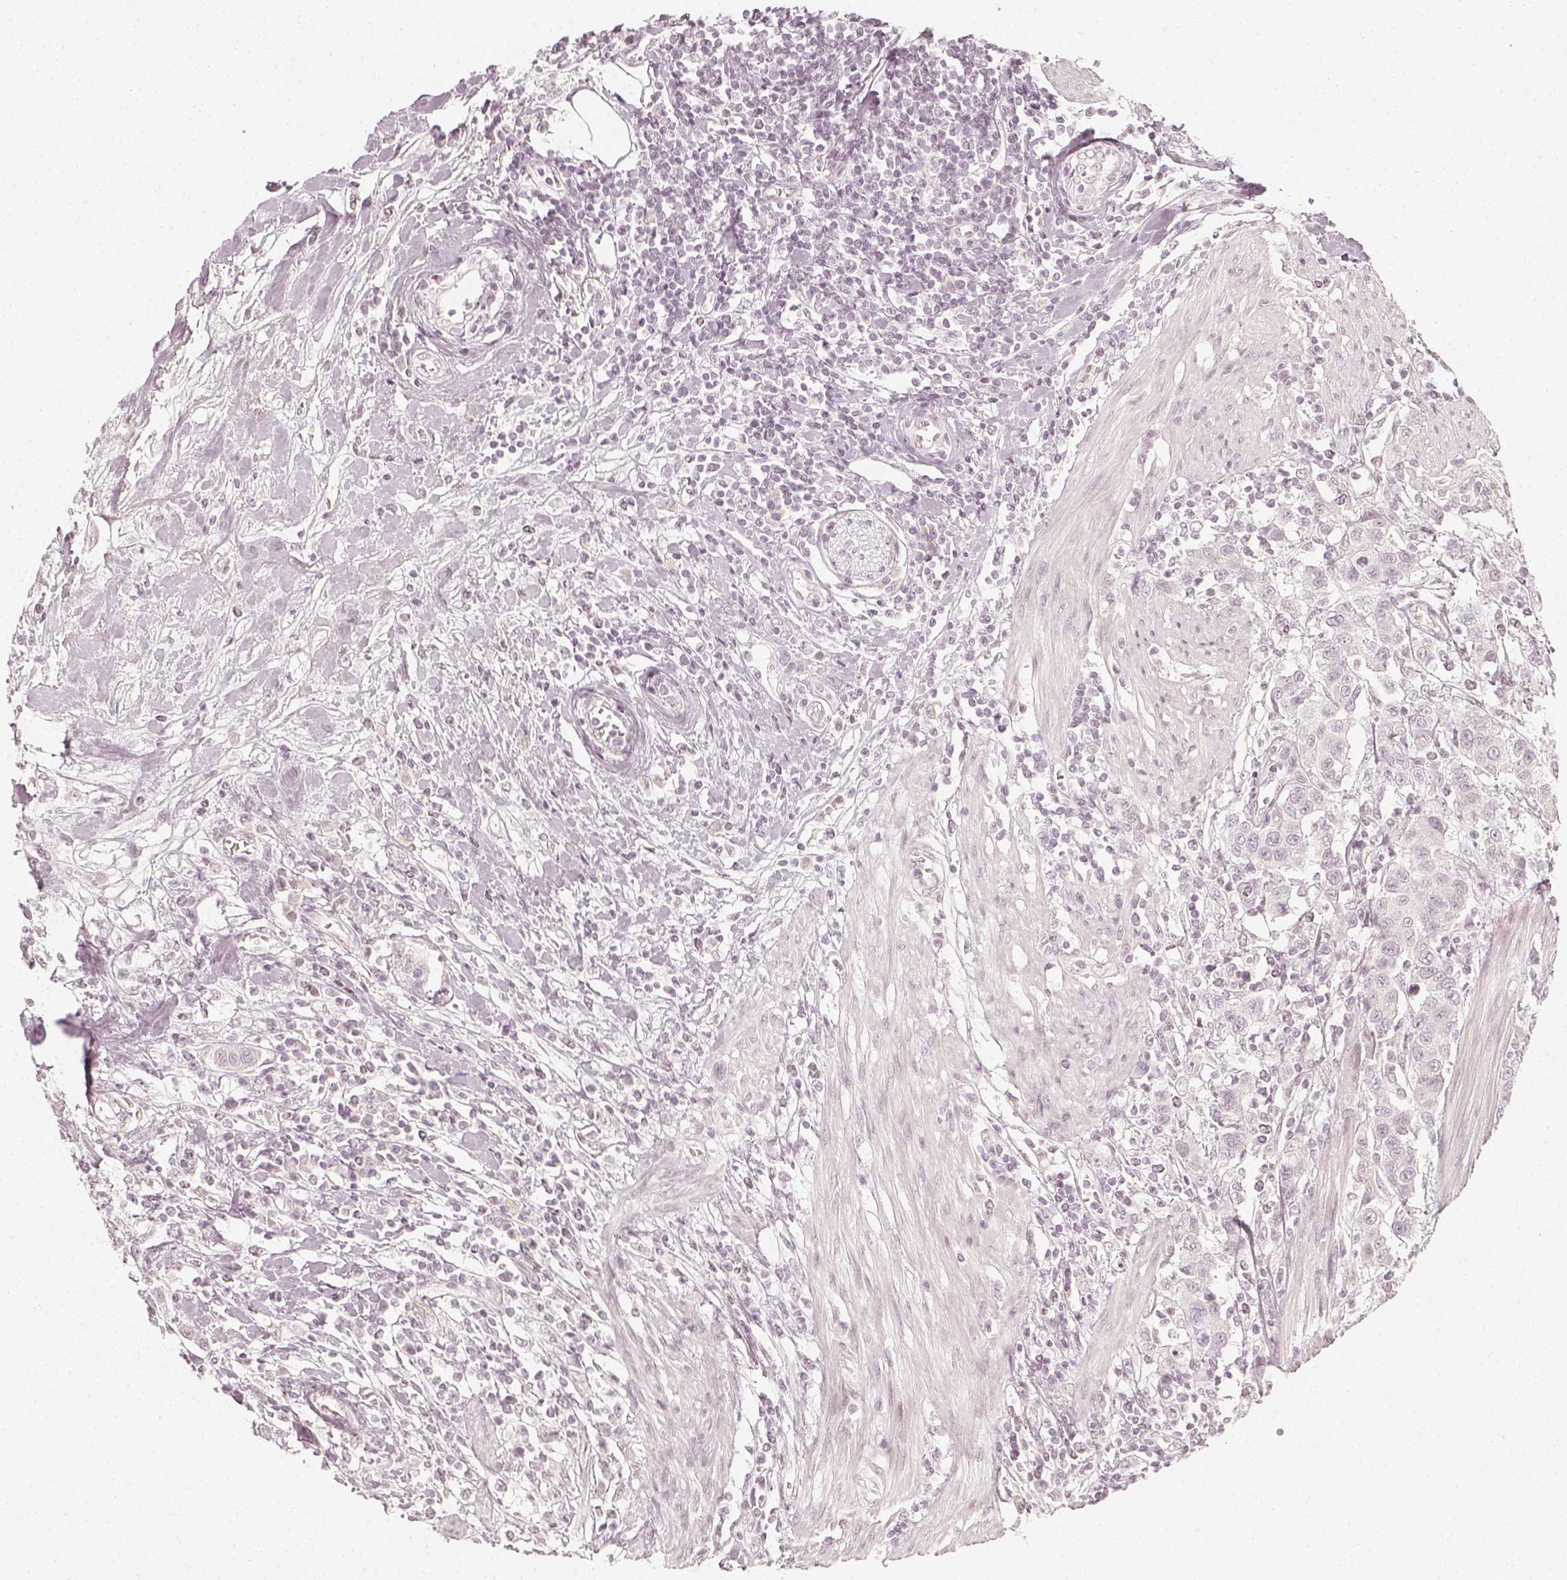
{"staining": {"intensity": "negative", "quantity": "none", "location": "none"}, "tissue": "urothelial cancer", "cell_type": "Tumor cells", "image_type": "cancer", "snomed": [{"axis": "morphology", "description": "Urothelial carcinoma, High grade"}, {"axis": "topography", "description": "Urinary bladder"}], "caption": "An IHC photomicrograph of high-grade urothelial carcinoma is shown. There is no staining in tumor cells of high-grade urothelial carcinoma. The staining is performed using DAB (3,3'-diaminobenzidine) brown chromogen with nuclei counter-stained in using hematoxylin.", "gene": "KRTAP2-1", "patient": {"sex": "female", "age": 58}}